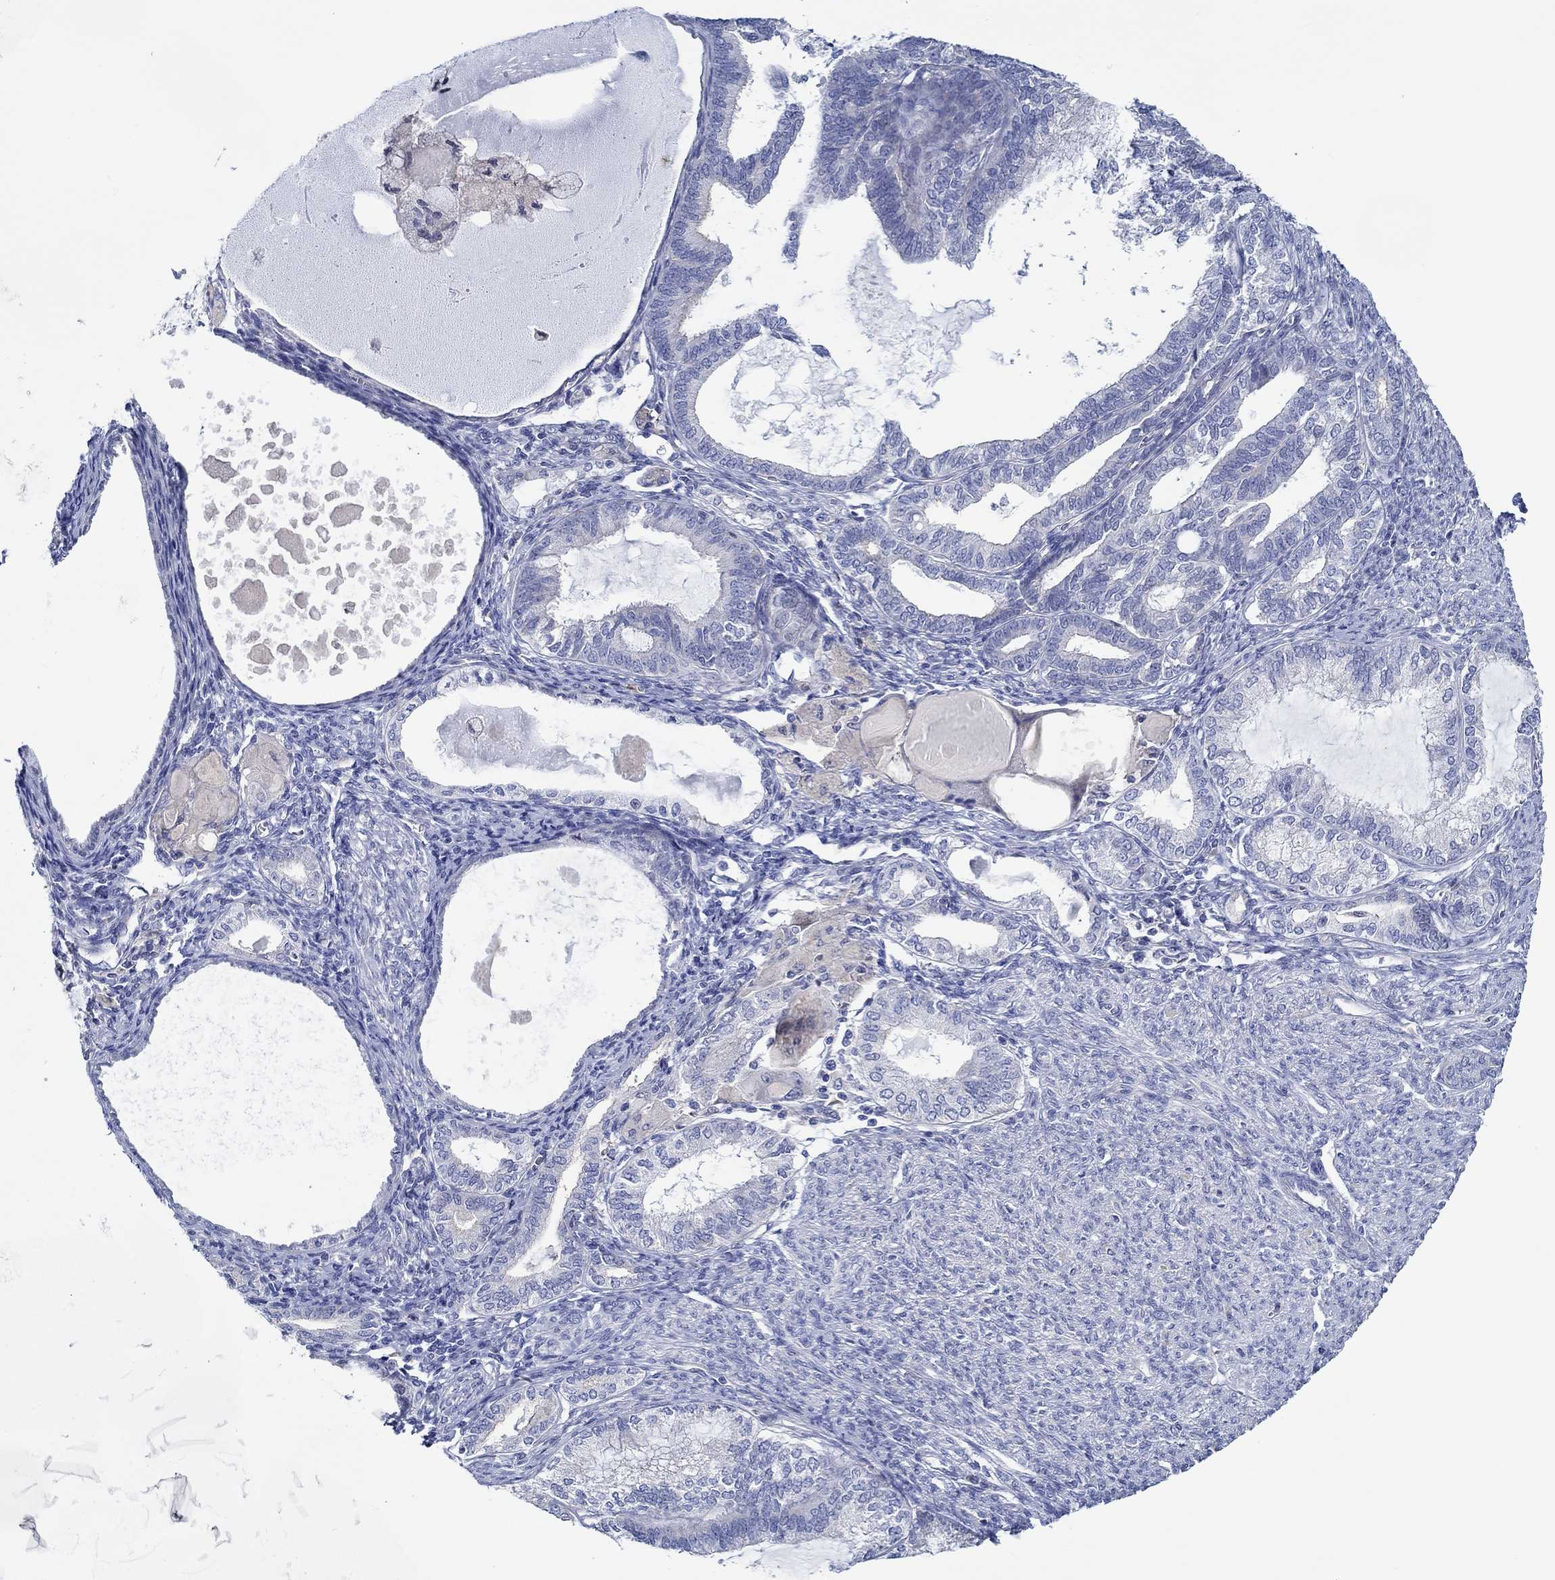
{"staining": {"intensity": "negative", "quantity": "none", "location": "none"}, "tissue": "endometrial cancer", "cell_type": "Tumor cells", "image_type": "cancer", "snomed": [{"axis": "morphology", "description": "Adenocarcinoma, NOS"}, {"axis": "topography", "description": "Endometrium"}], "caption": "The image shows no staining of tumor cells in endometrial cancer (adenocarcinoma).", "gene": "CFAP61", "patient": {"sex": "female", "age": 86}}